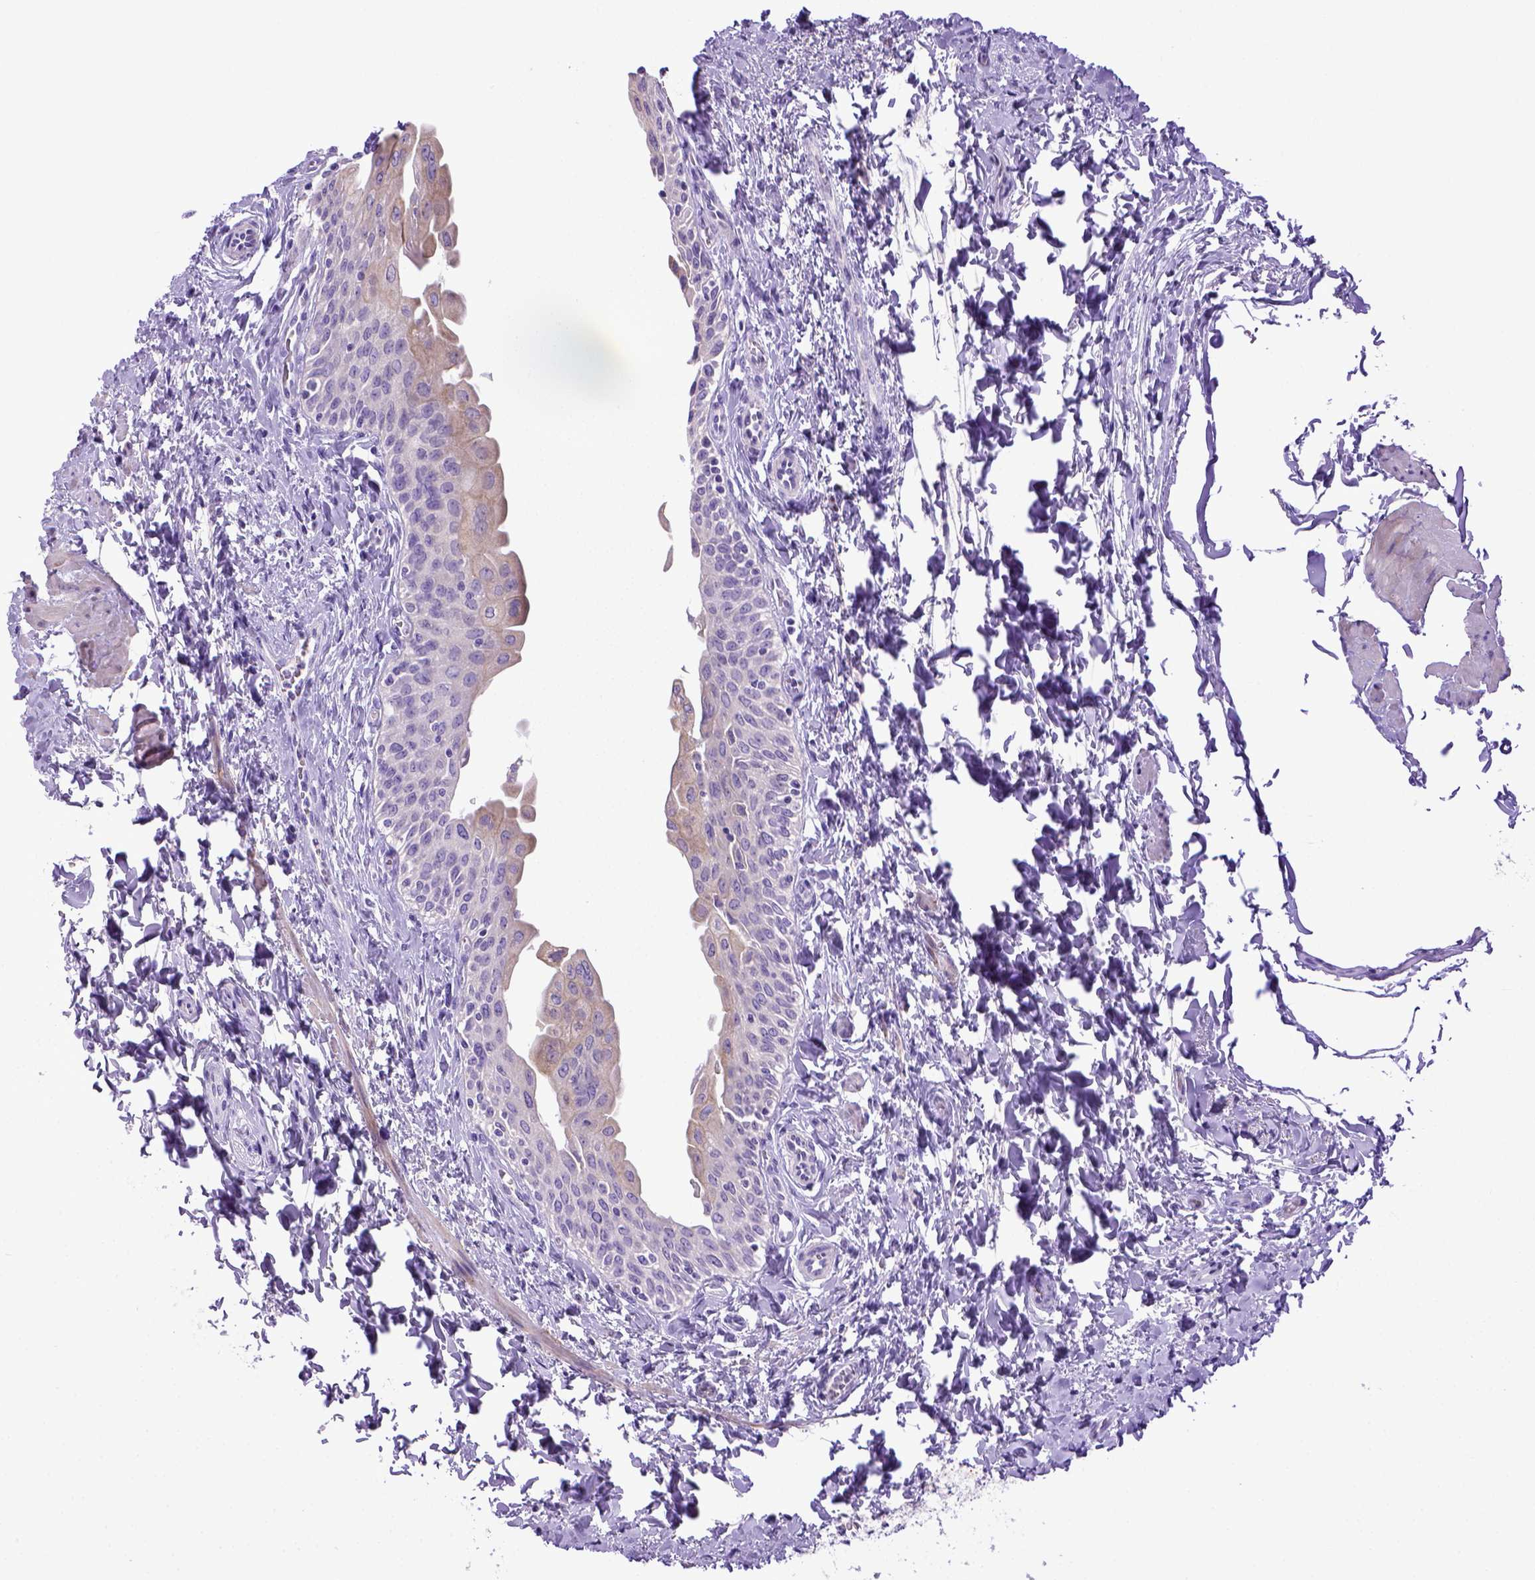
{"staining": {"intensity": "negative", "quantity": "none", "location": "none"}, "tissue": "urinary bladder", "cell_type": "Urothelial cells", "image_type": "normal", "snomed": [{"axis": "morphology", "description": "Normal tissue, NOS"}, {"axis": "topography", "description": "Urinary bladder"}], "caption": "The photomicrograph shows no significant expression in urothelial cells of urinary bladder. The staining is performed using DAB (3,3'-diaminobenzidine) brown chromogen with nuclei counter-stained in using hematoxylin.", "gene": "BAAT", "patient": {"sex": "male", "age": 56}}